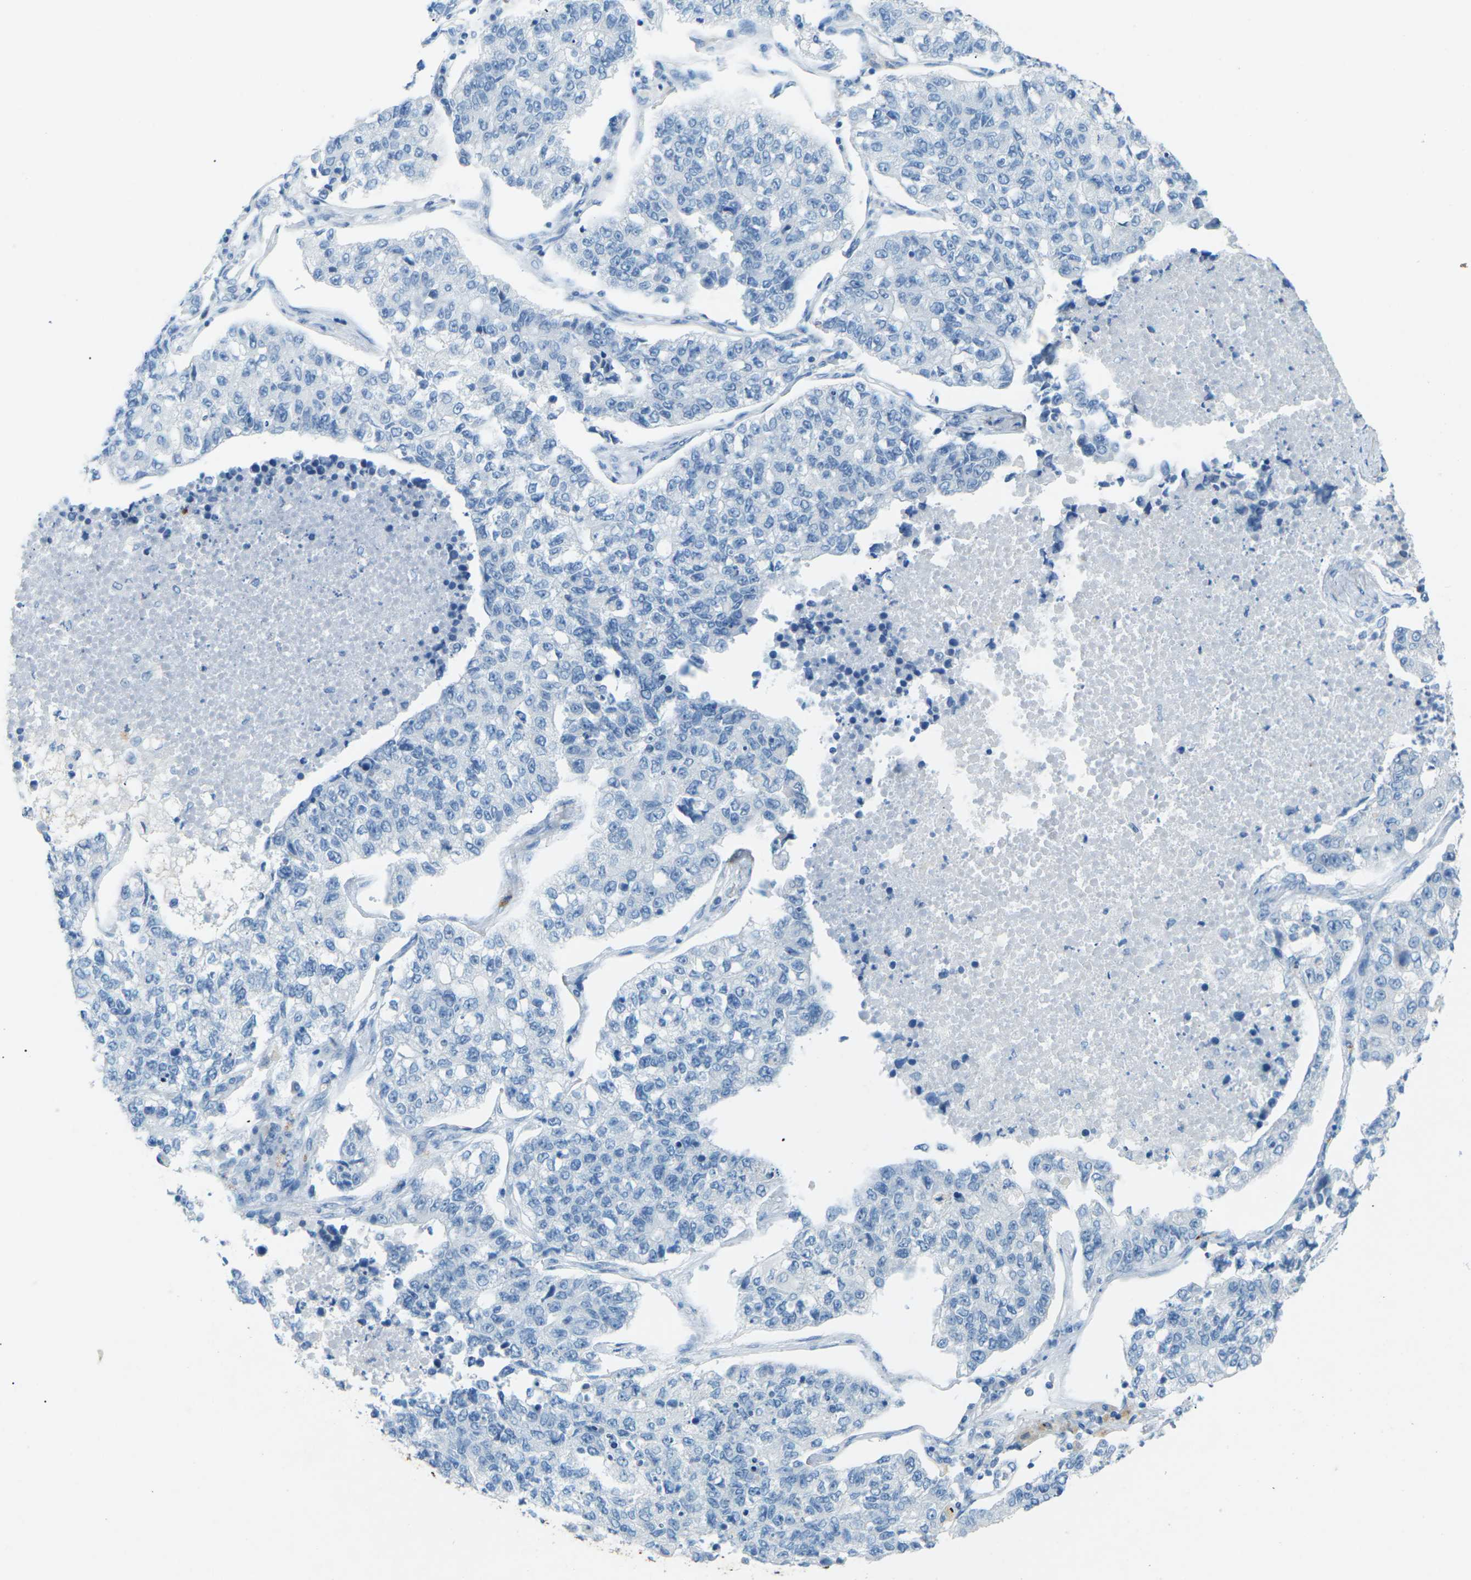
{"staining": {"intensity": "negative", "quantity": "none", "location": "none"}, "tissue": "lung cancer", "cell_type": "Tumor cells", "image_type": "cancer", "snomed": [{"axis": "morphology", "description": "Adenocarcinoma, NOS"}, {"axis": "topography", "description": "Lung"}], "caption": "A photomicrograph of adenocarcinoma (lung) stained for a protein reveals no brown staining in tumor cells.", "gene": "CDH16", "patient": {"sex": "male", "age": 49}}